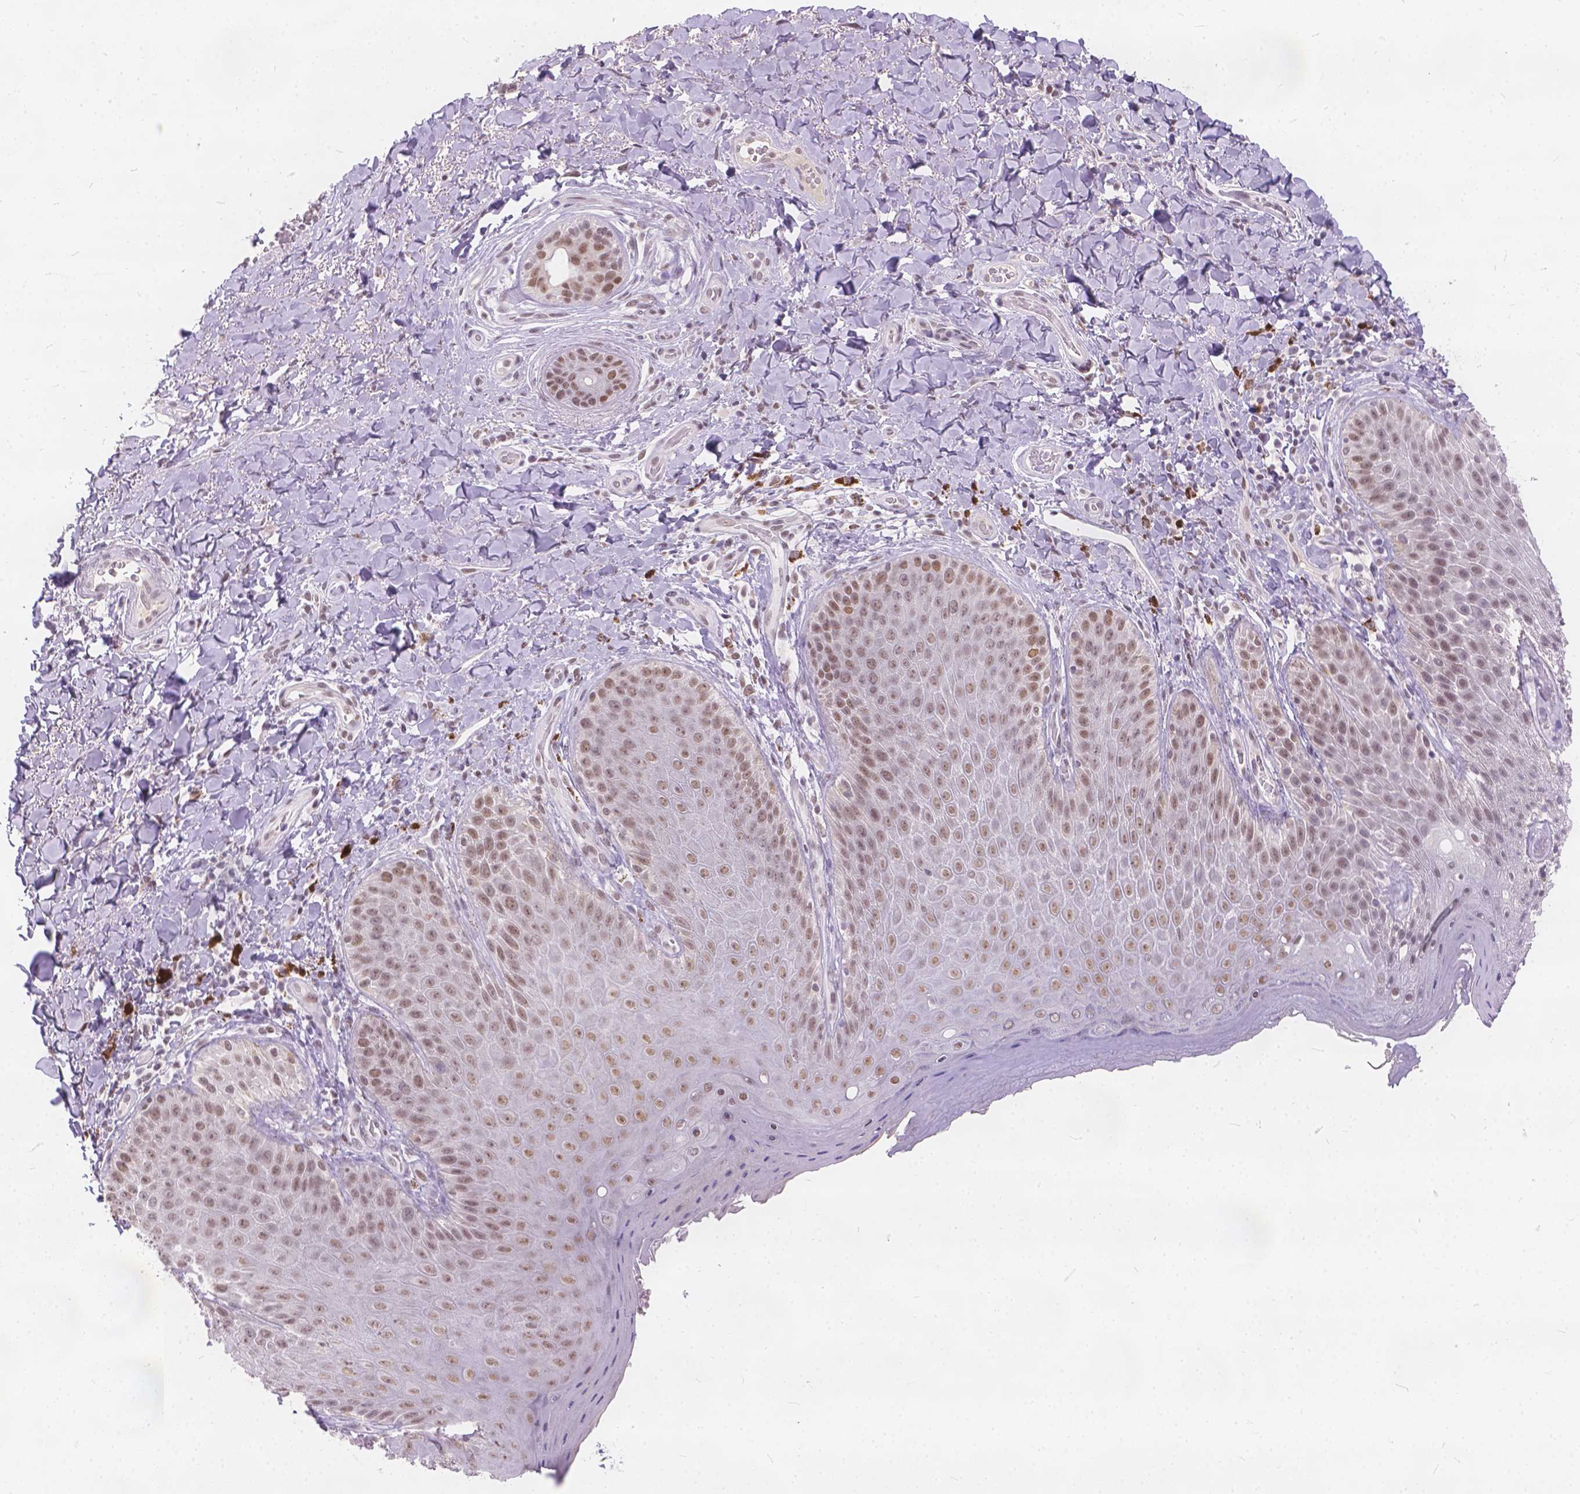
{"staining": {"intensity": "moderate", "quantity": ">75%", "location": "nuclear"}, "tissue": "skin", "cell_type": "Epidermal cells", "image_type": "normal", "snomed": [{"axis": "morphology", "description": "Normal tissue, NOS"}, {"axis": "topography", "description": "Anal"}], "caption": "Immunohistochemistry staining of normal skin, which demonstrates medium levels of moderate nuclear staining in about >75% of epidermal cells indicating moderate nuclear protein staining. The staining was performed using DAB (3,3'-diaminobenzidine) (brown) for protein detection and nuclei were counterstained in hematoxylin (blue).", "gene": "FAM53A", "patient": {"sex": "male", "age": 53}}